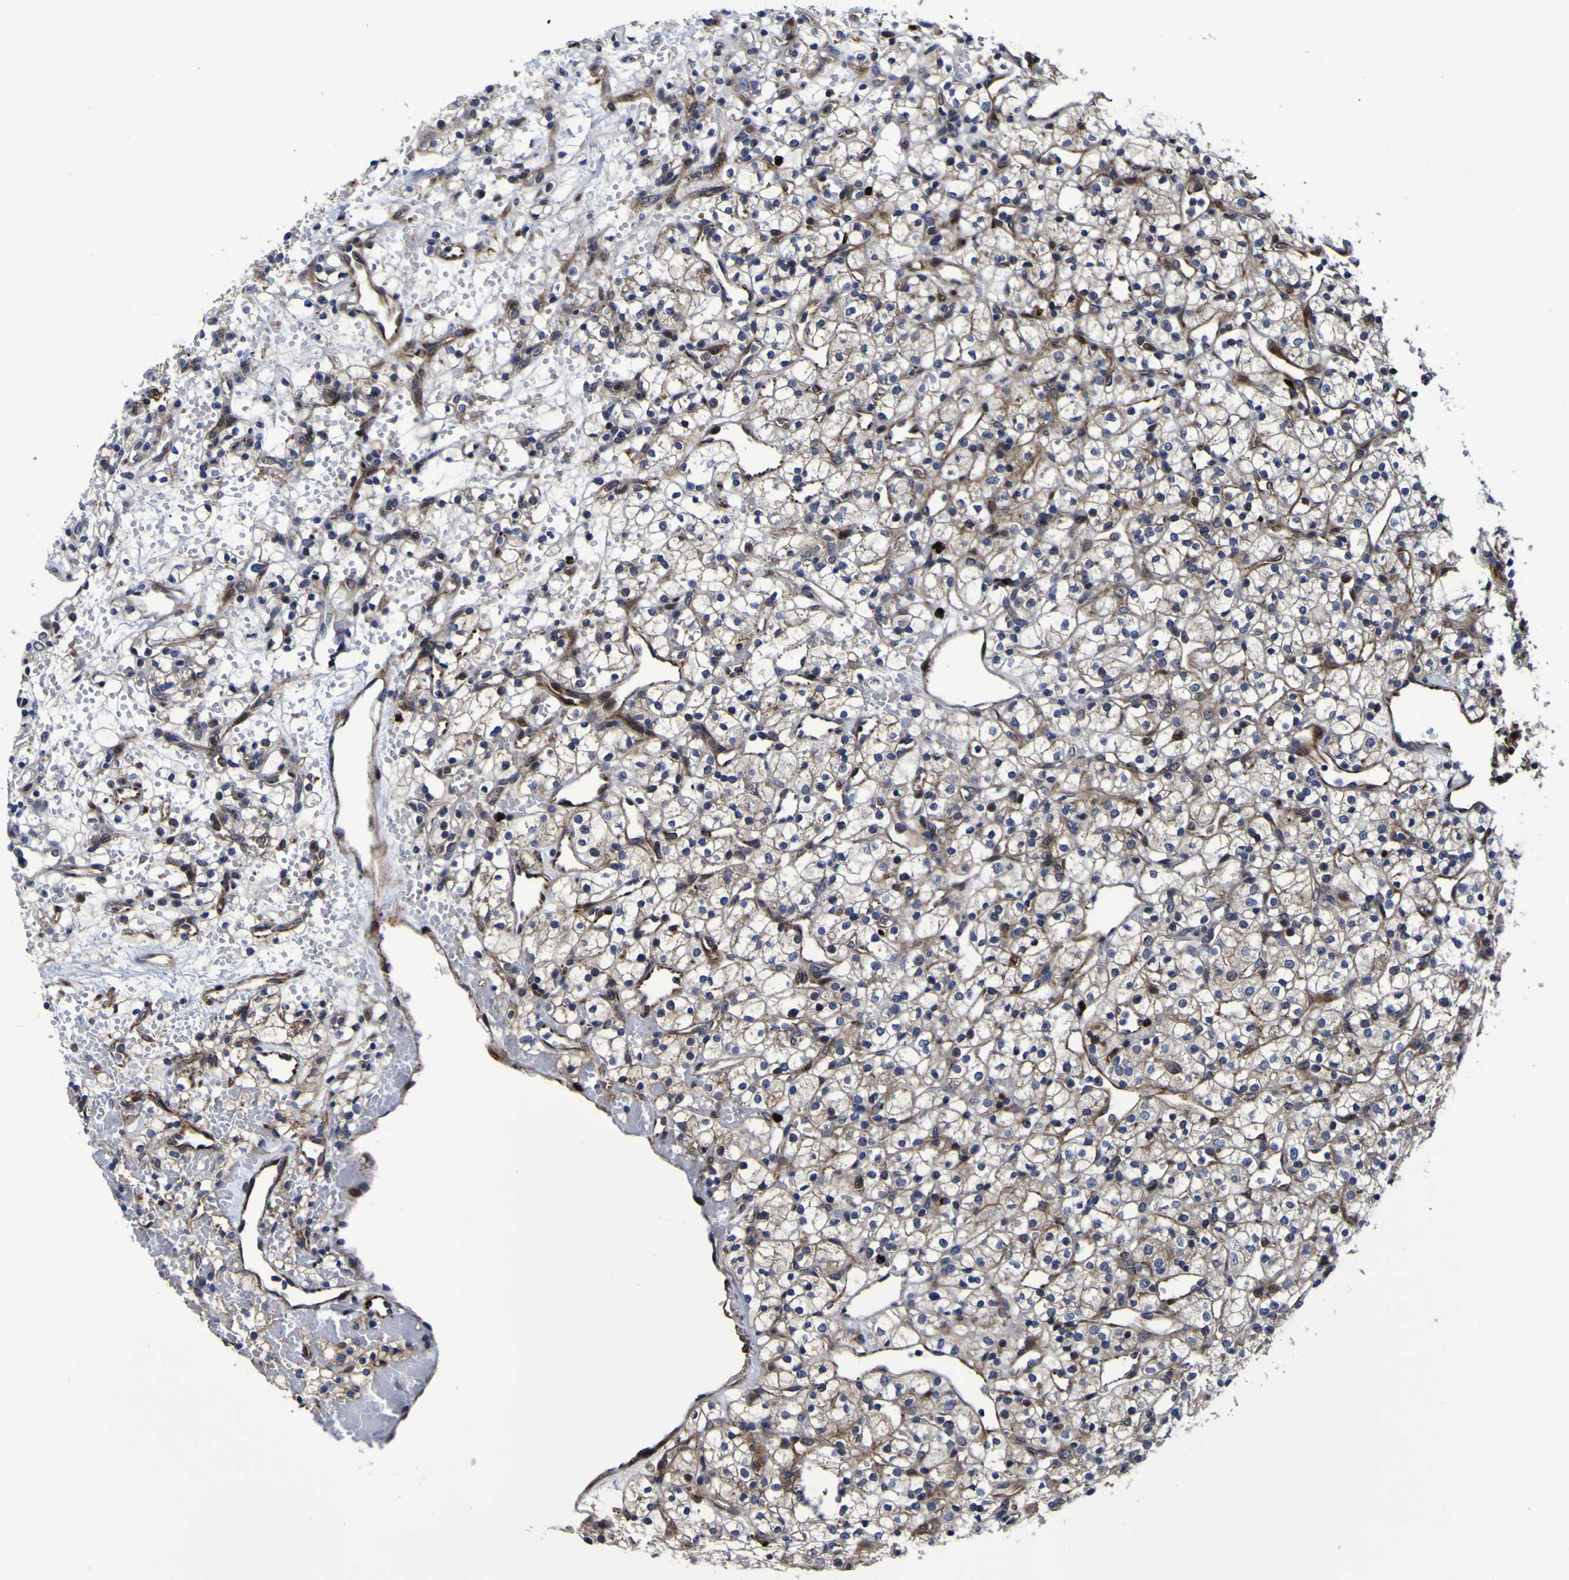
{"staining": {"intensity": "moderate", "quantity": ">75%", "location": "cytoplasmic/membranous"}, "tissue": "renal cancer", "cell_type": "Tumor cells", "image_type": "cancer", "snomed": [{"axis": "morphology", "description": "Adenocarcinoma, NOS"}, {"axis": "topography", "description": "Kidney"}], "caption": "Human renal cancer stained for a protein (brown) reveals moderate cytoplasmic/membranous positive positivity in approximately >75% of tumor cells.", "gene": "MGLL", "patient": {"sex": "female", "age": 60}}